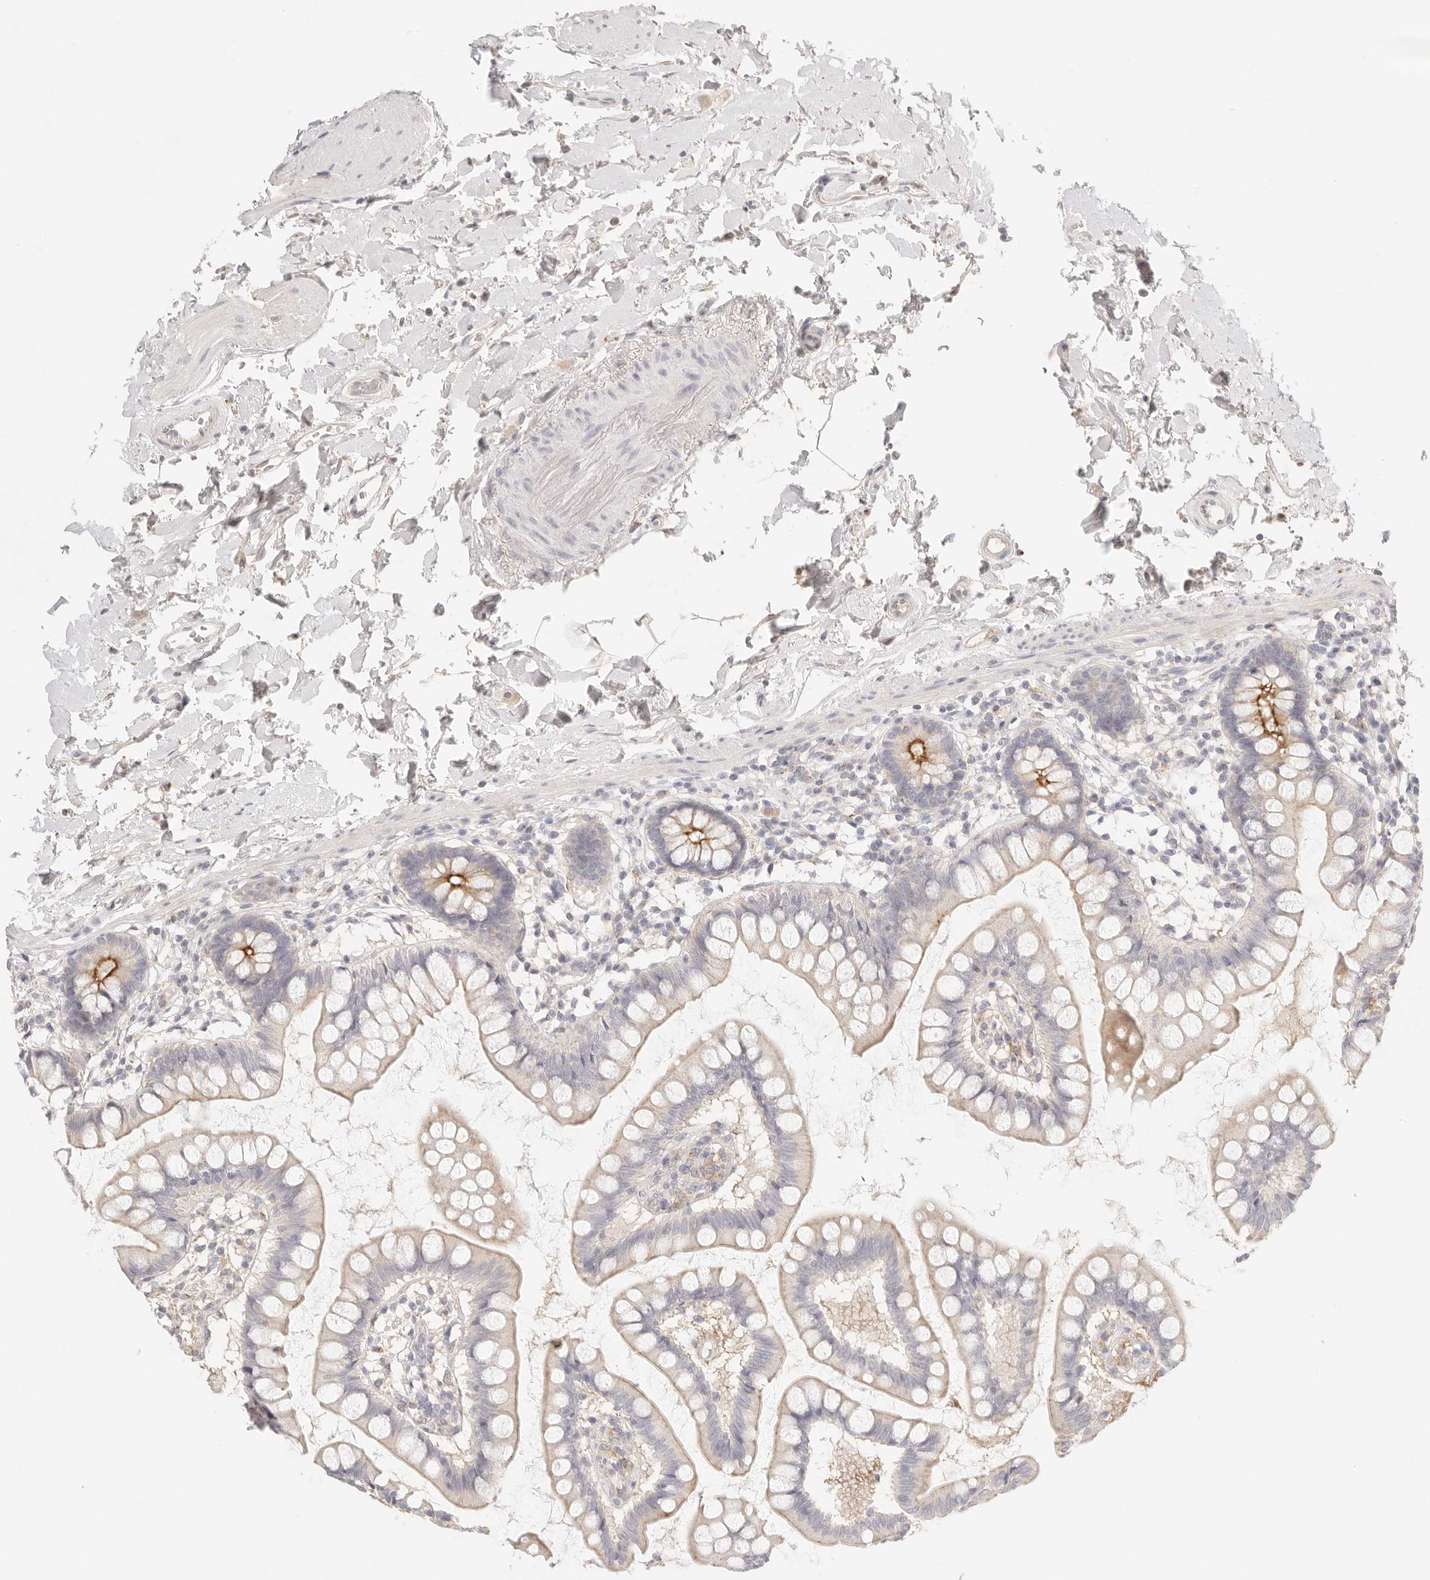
{"staining": {"intensity": "moderate", "quantity": "<25%", "location": "cytoplasmic/membranous"}, "tissue": "small intestine", "cell_type": "Glandular cells", "image_type": "normal", "snomed": [{"axis": "morphology", "description": "Normal tissue, NOS"}, {"axis": "topography", "description": "Small intestine"}], "caption": "Unremarkable small intestine reveals moderate cytoplasmic/membranous positivity in approximately <25% of glandular cells, visualized by immunohistochemistry.", "gene": "CEP120", "patient": {"sex": "female", "age": 84}}